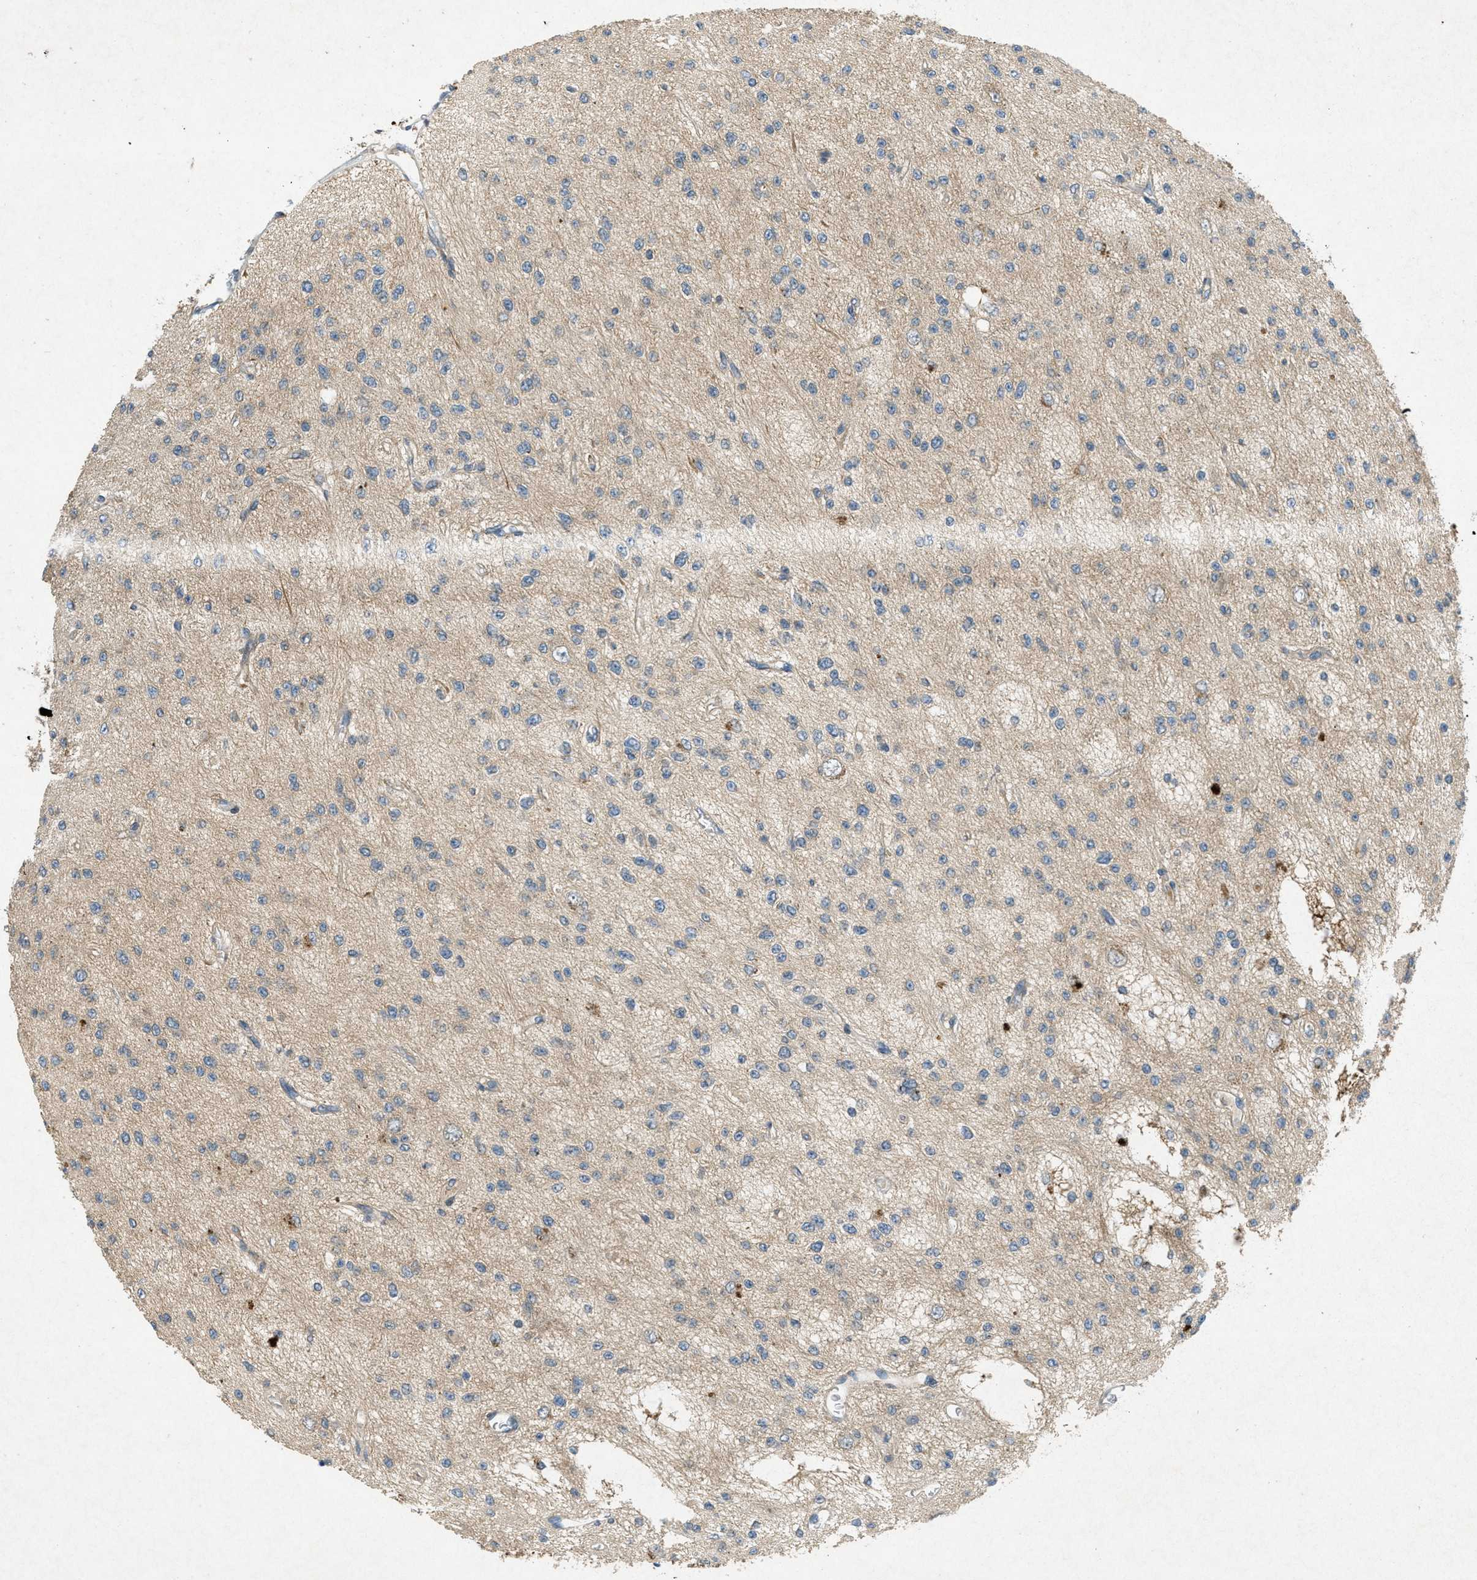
{"staining": {"intensity": "negative", "quantity": "none", "location": "none"}, "tissue": "glioma", "cell_type": "Tumor cells", "image_type": "cancer", "snomed": [{"axis": "morphology", "description": "Glioma, malignant, Low grade"}, {"axis": "topography", "description": "Brain"}], "caption": "Malignant glioma (low-grade) stained for a protein using immunohistochemistry displays no positivity tumor cells.", "gene": "ADCY6", "patient": {"sex": "male", "age": 38}}